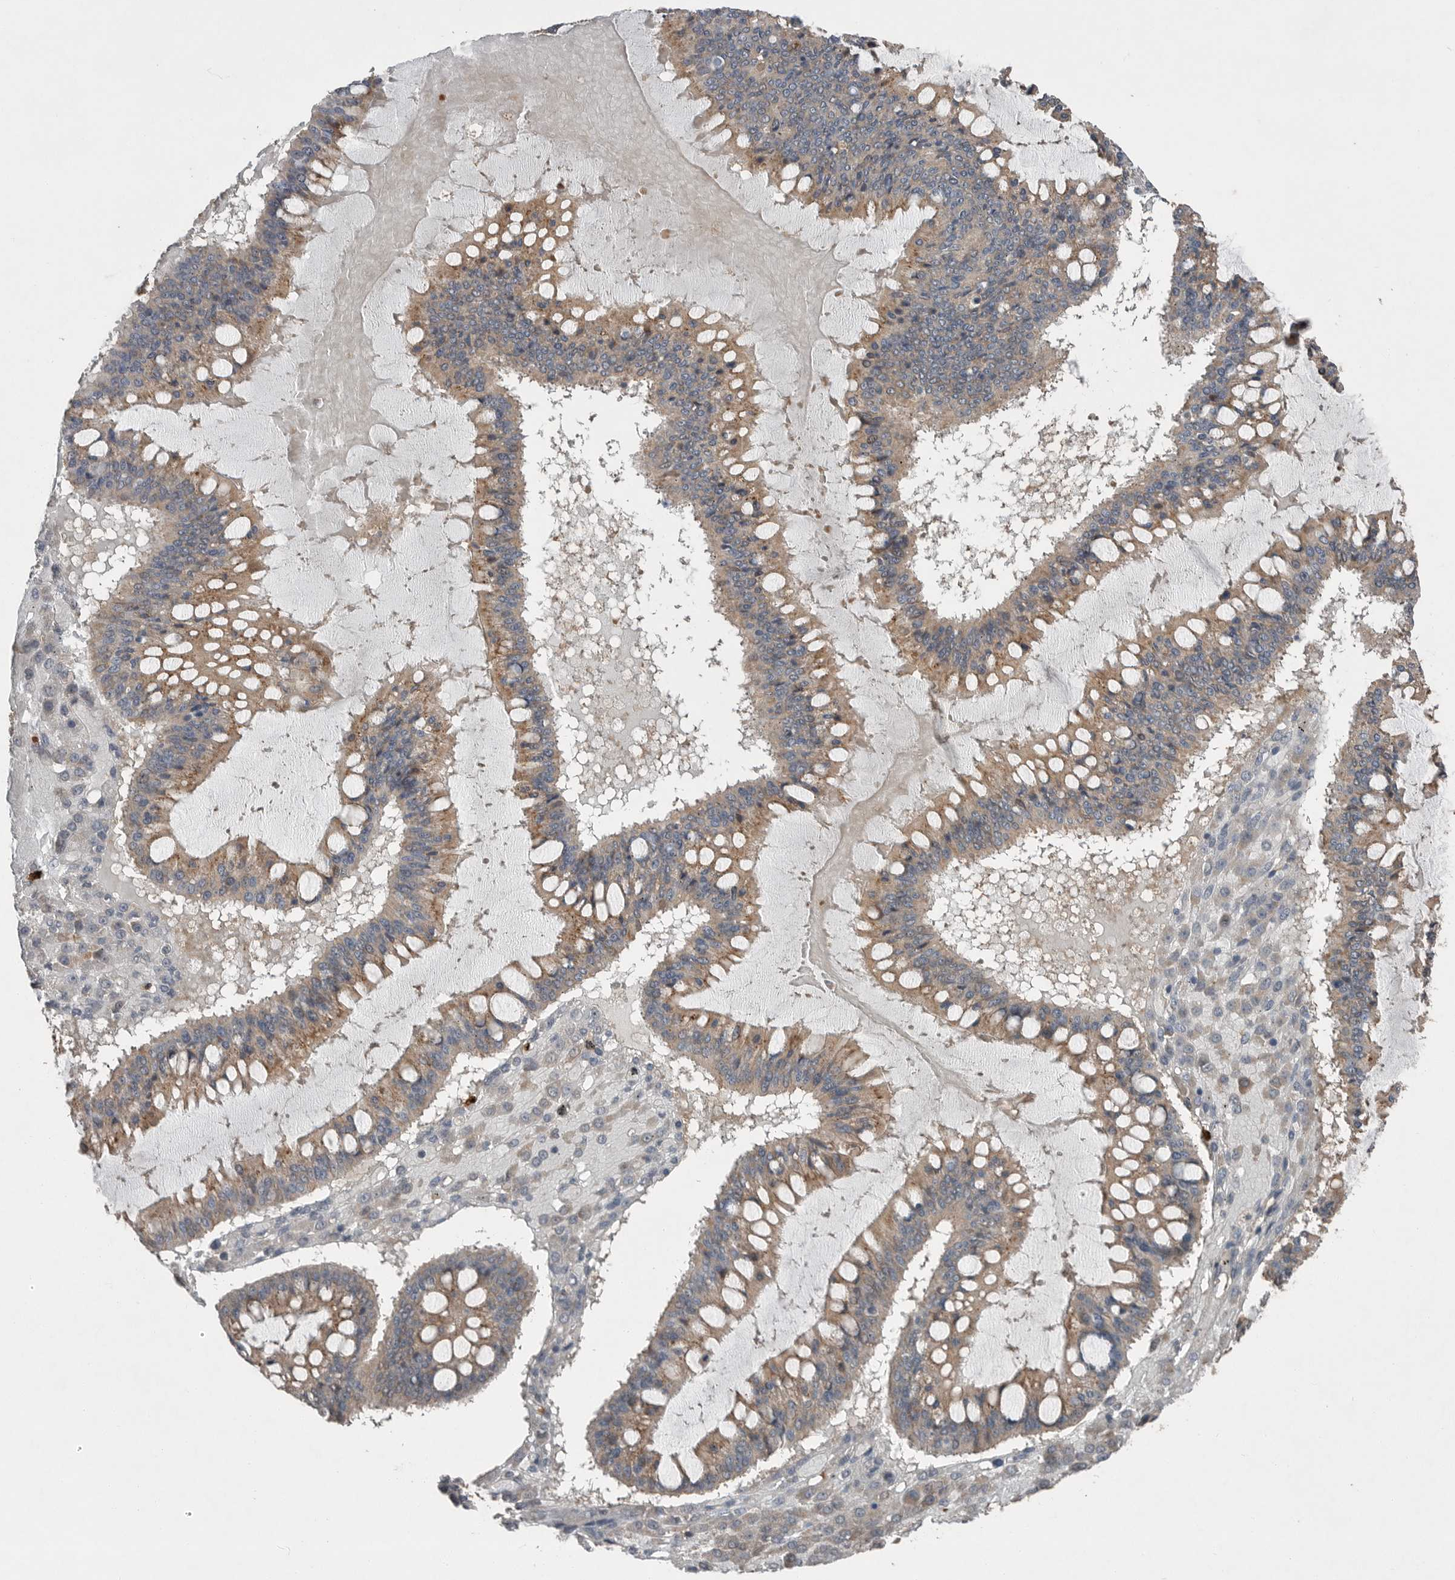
{"staining": {"intensity": "moderate", "quantity": ">75%", "location": "cytoplasmic/membranous"}, "tissue": "ovarian cancer", "cell_type": "Tumor cells", "image_type": "cancer", "snomed": [{"axis": "morphology", "description": "Cystadenocarcinoma, mucinous, NOS"}, {"axis": "topography", "description": "Ovary"}], "caption": "Protein expression analysis of human ovarian cancer (mucinous cystadenocarcinoma) reveals moderate cytoplasmic/membranous positivity in approximately >75% of tumor cells.", "gene": "SCP2", "patient": {"sex": "female", "age": 73}}